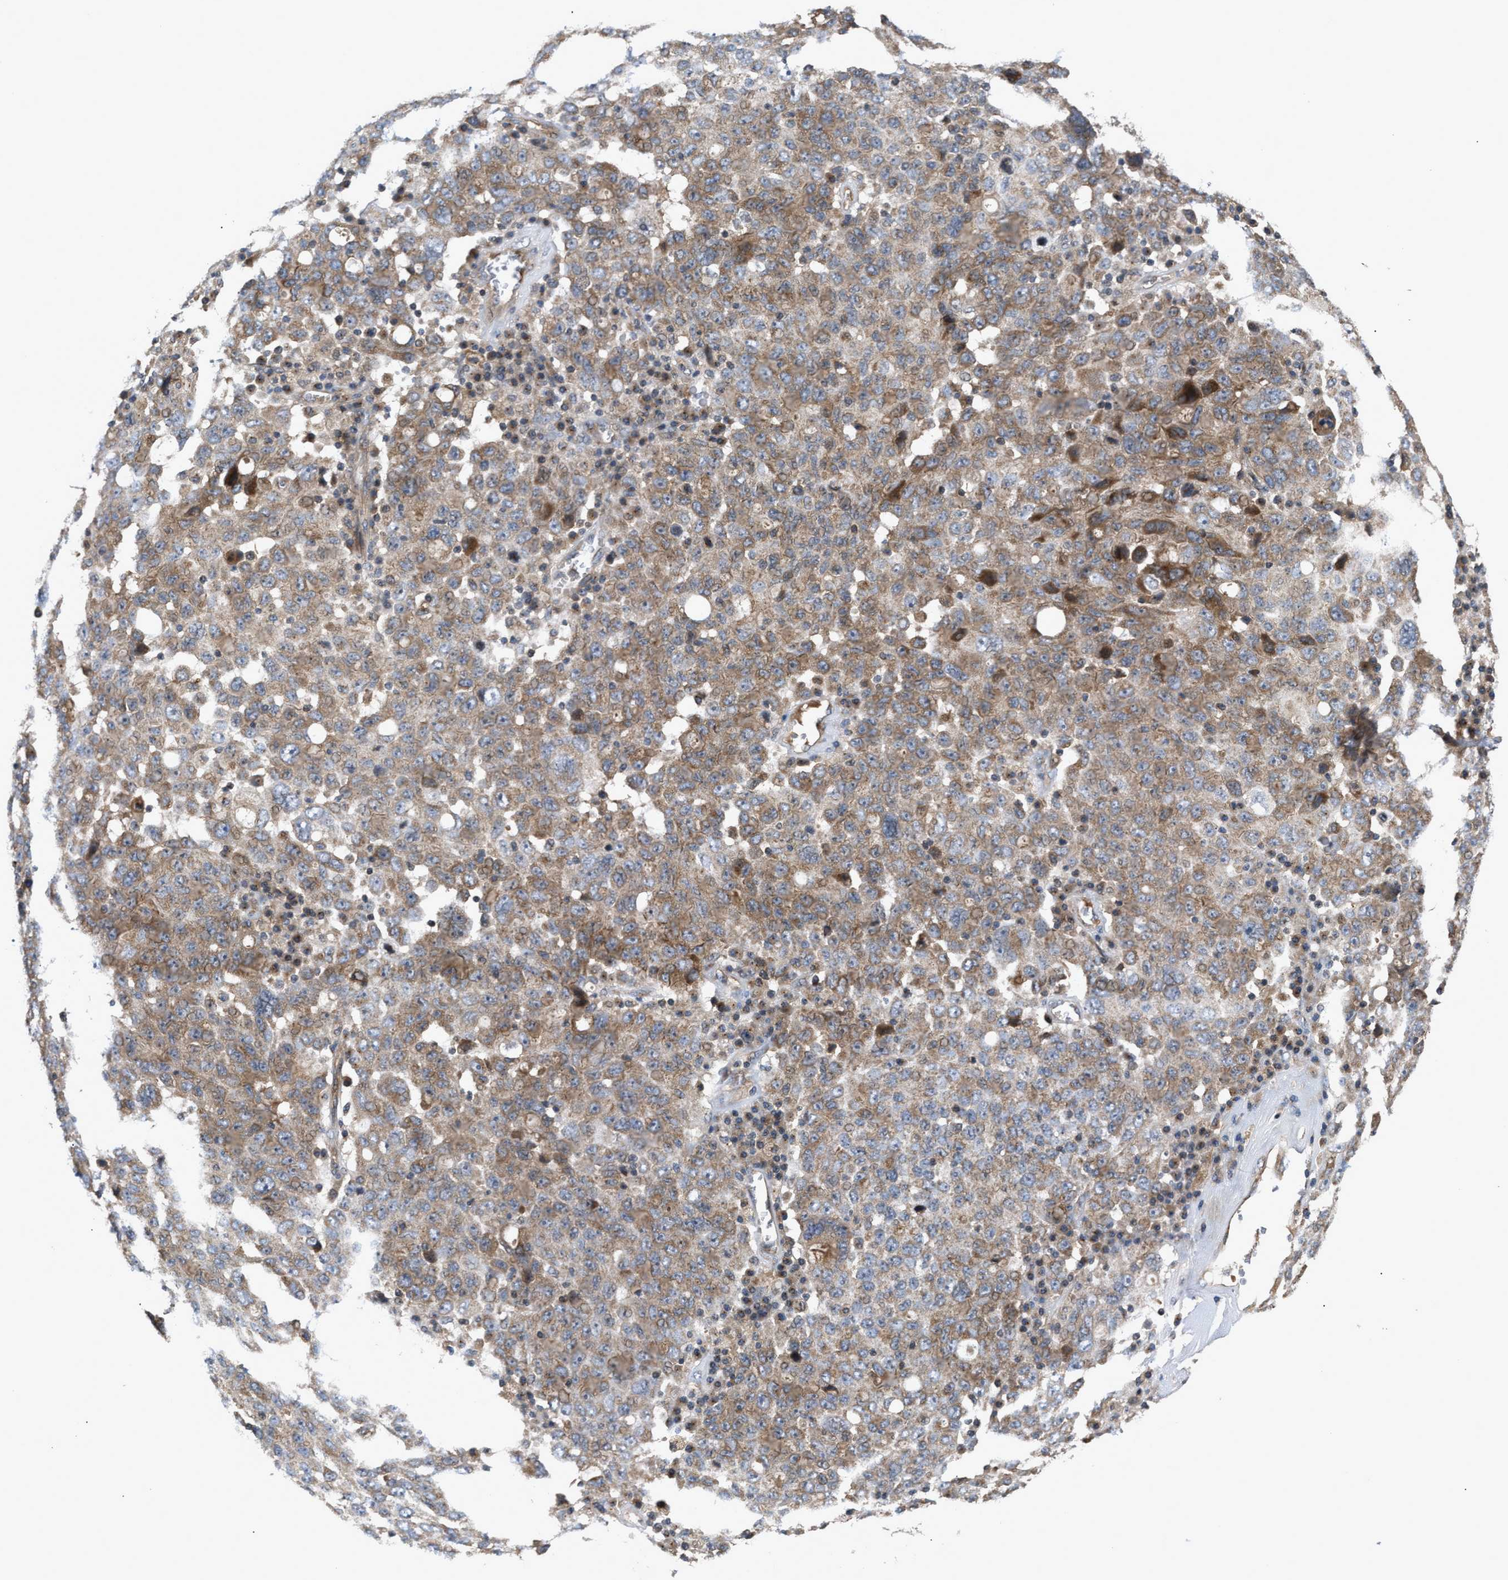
{"staining": {"intensity": "moderate", "quantity": ">75%", "location": "cytoplasmic/membranous"}, "tissue": "ovarian cancer", "cell_type": "Tumor cells", "image_type": "cancer", "snomed": [{"axis": "morphology", "description": "Carcinoma, endometroid"}, {"axis": "topography", "description": "Ovary"}], "caption": "Immunohistochemical staining of ovarian cancer (endometroid carcinoma) shows medium levels of moderate cytoplasmic/membranous protein positivity in about >75% of tumor cells.", "gene": "LAPTM4B", "patient": {"sex": "female", "age": 62}}